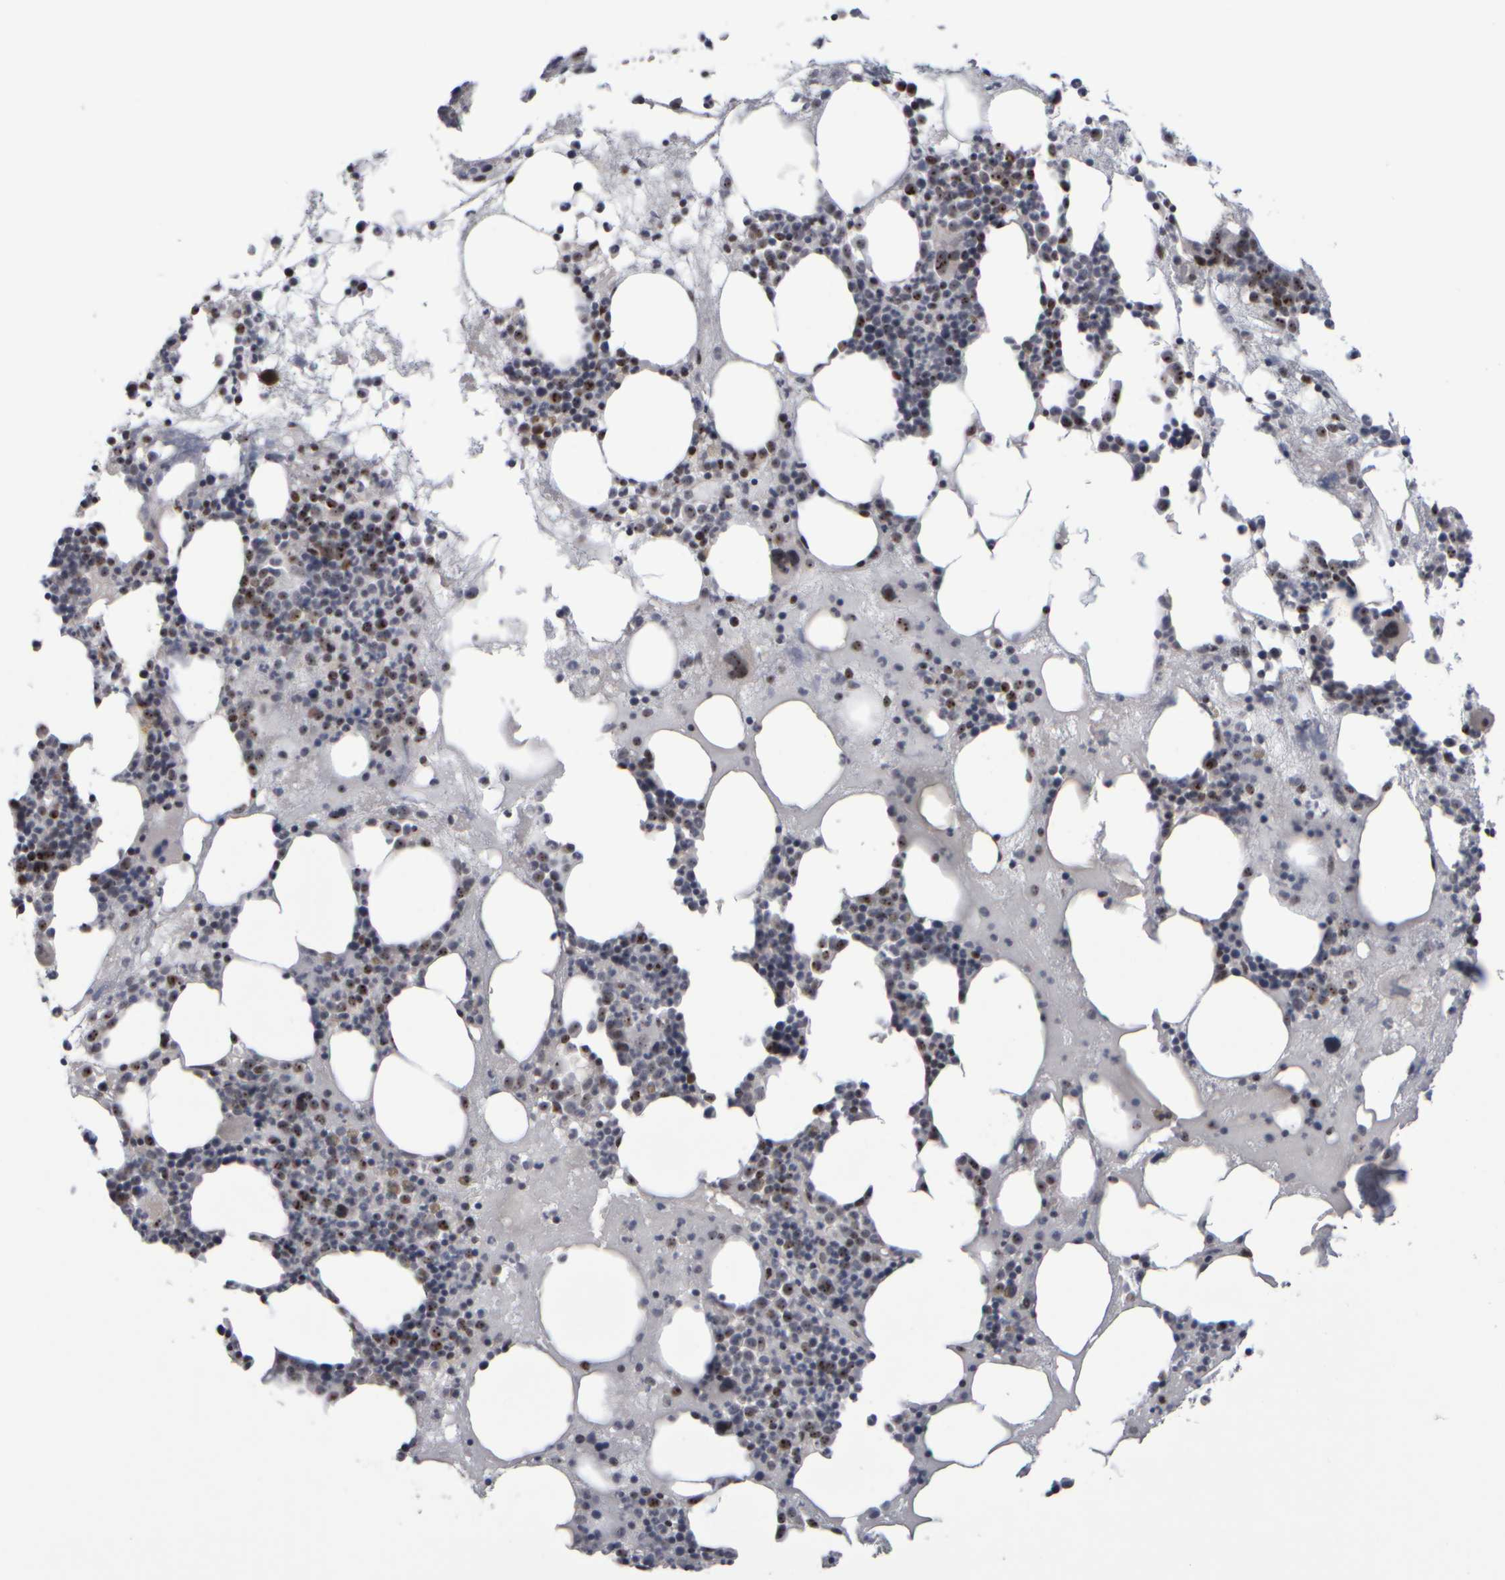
{"staining": {"intensity": "moderate", "quantity": ">75%", "location": "nuclear"}, "tissue": "bone marrow", "cell_type": "Hematopoietic cells", "image_type": "normal", "snomed": [{"axis": "morphology", "description": "Normal tissue, NOS"}, {"axis": "morphology", "description": "Inflammation, NOS"}, {"axis": "topography", "description": "Bone marrow"}], "caption": "Protein analysis of benign bone marrow demonstrates moderate nuclear staining in about >75% of hematopoietic cells.", "gene": "SURF6", "patient": {"sex": "female", "age": 81}}